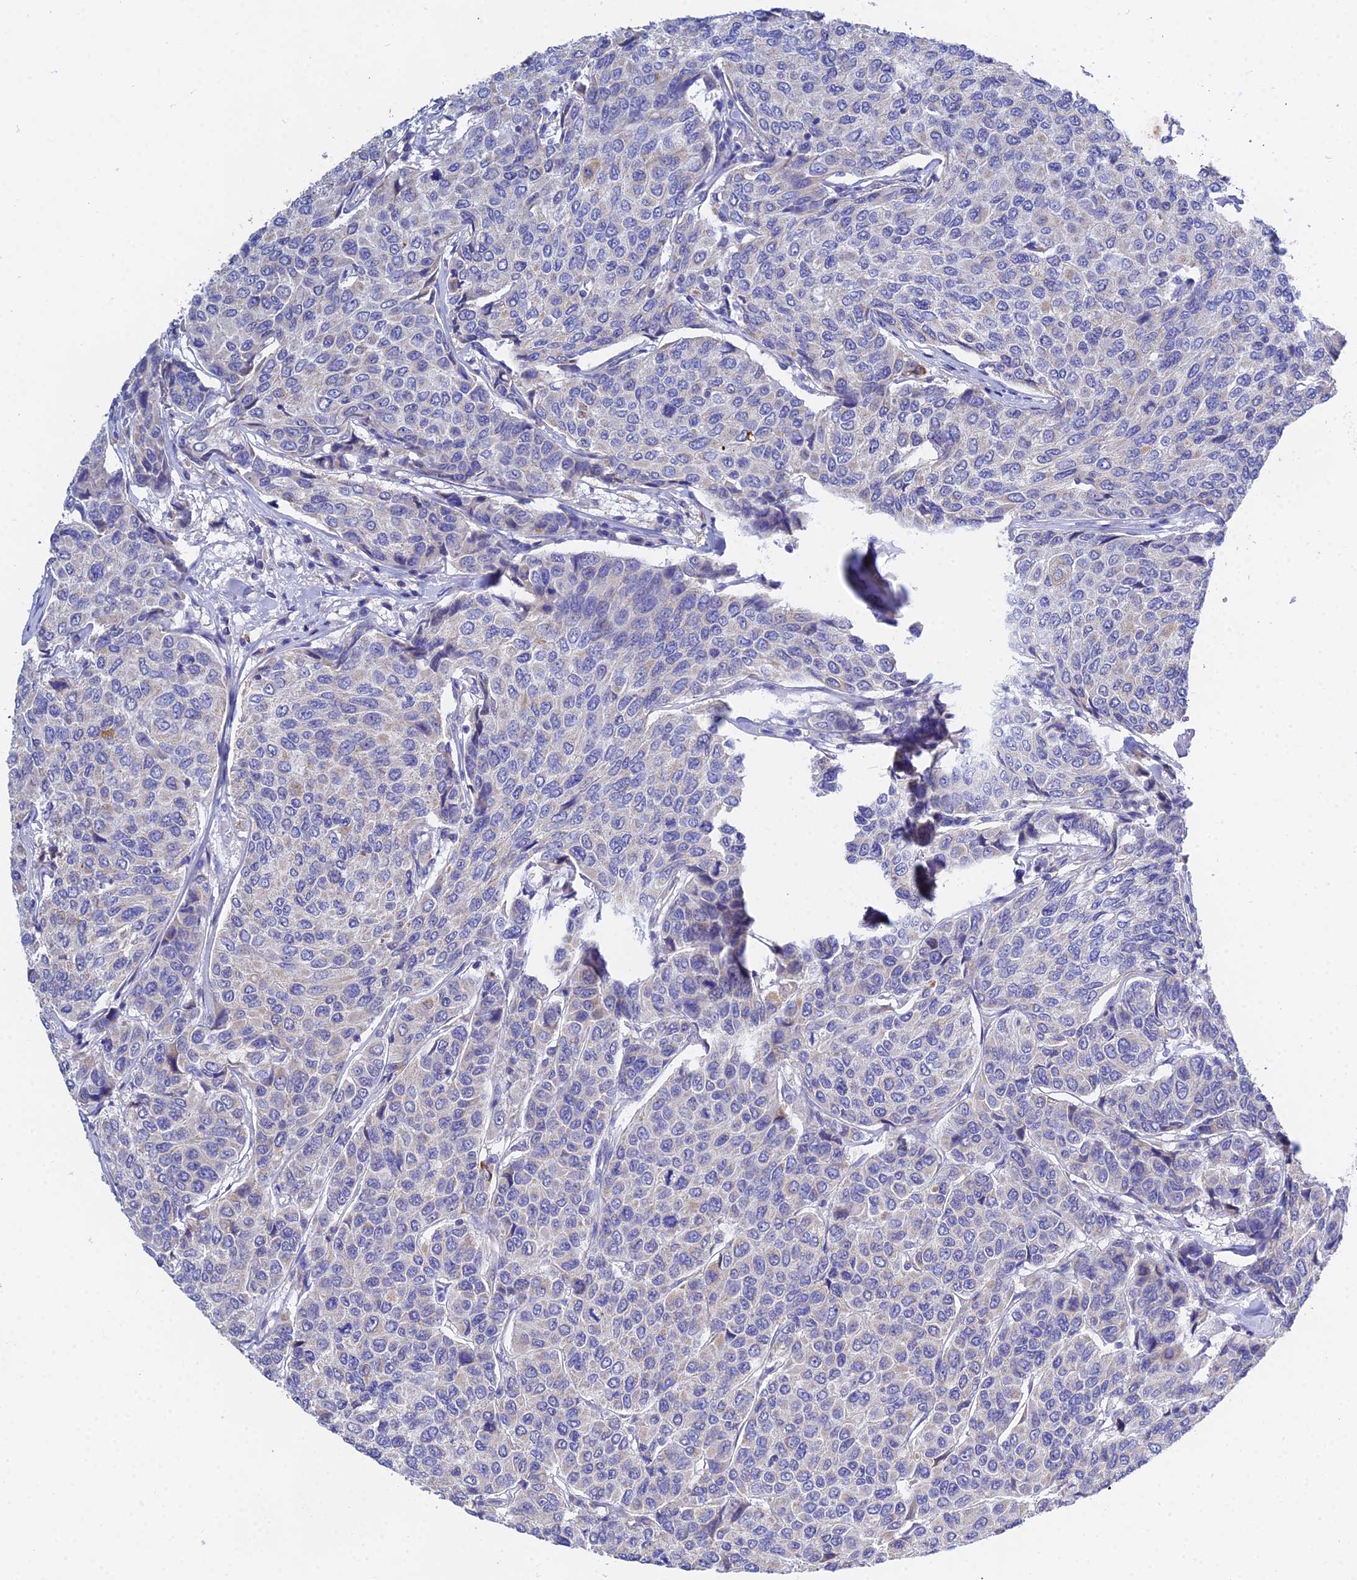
{"staining": {"intensity": "negative", "quantity": "none", "location": "none"}, "tissue": "breast cancer", "cell_type": "Tumor cells", "image_type": "cancer", "snomed": [{"axis": "morphology", "description": "Duct carcinoma"}, {"axis": "topography", "description": "Breast"}], "caption": "There is no significant positivity in tumor cells of invasive ductal carcinoma (breast).", "gene": "PPP2R2C", "patient": {"sex": "female", "age": 55}}